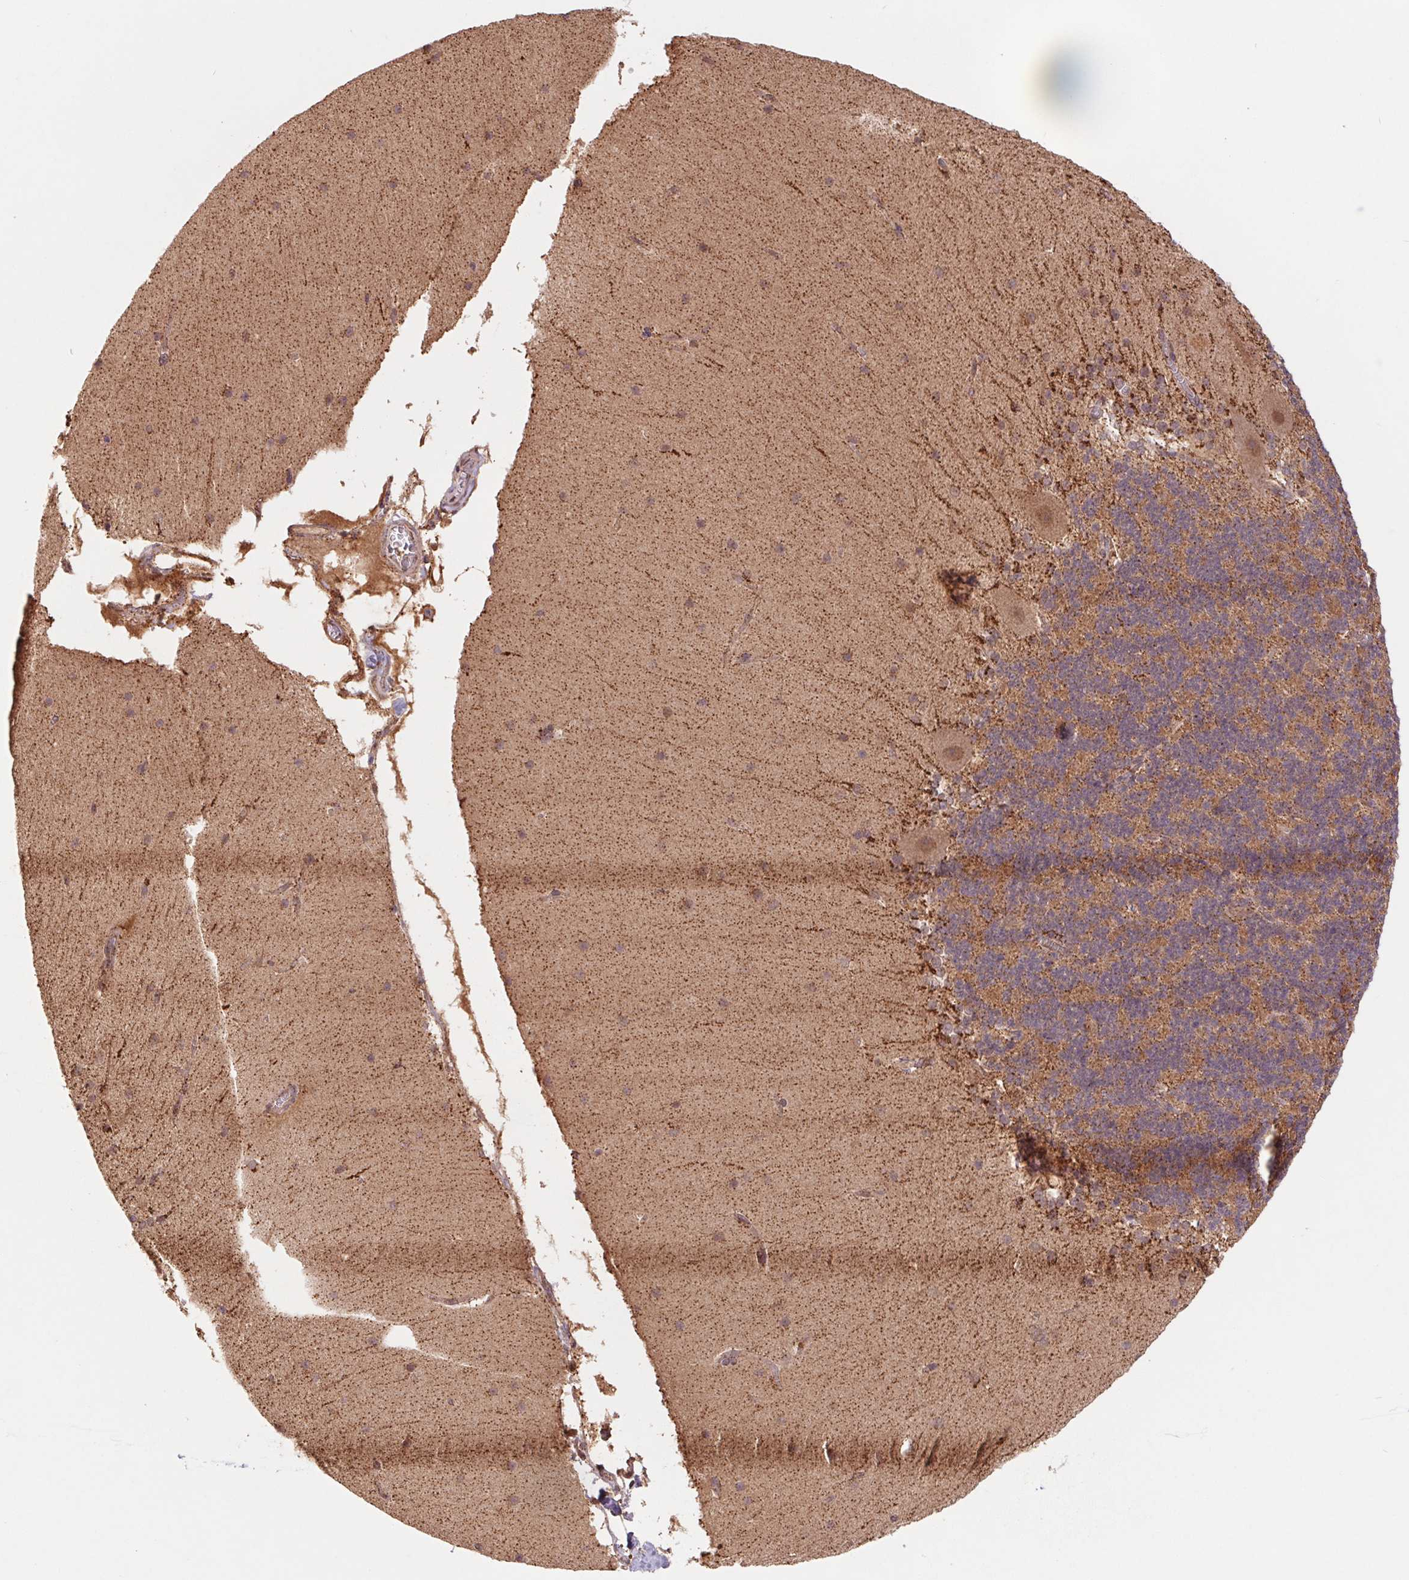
{"staining": {"intensity": "moderate", "quantity": "25%-75%", "location": "cytoplasmic/membranous"}, "tissue": "cerebellum", "cell_type": "Cells in granular layer", "image_type": "normal", "snomed": [{"axis": "morphology", "description": "Normal tissue, NOS"}, {"axis": "topography", "description": "Cerebellum"}], "caption": "A photomicrograph showing moderate cytoplasmic/membranous staining in about 25%-75% of cells in granular layer in unremarkable cerebellum, as visualized by brown immunohistochemical staining.", "gene": "URM1", "patient": {"sex": "female", "age": 19}}